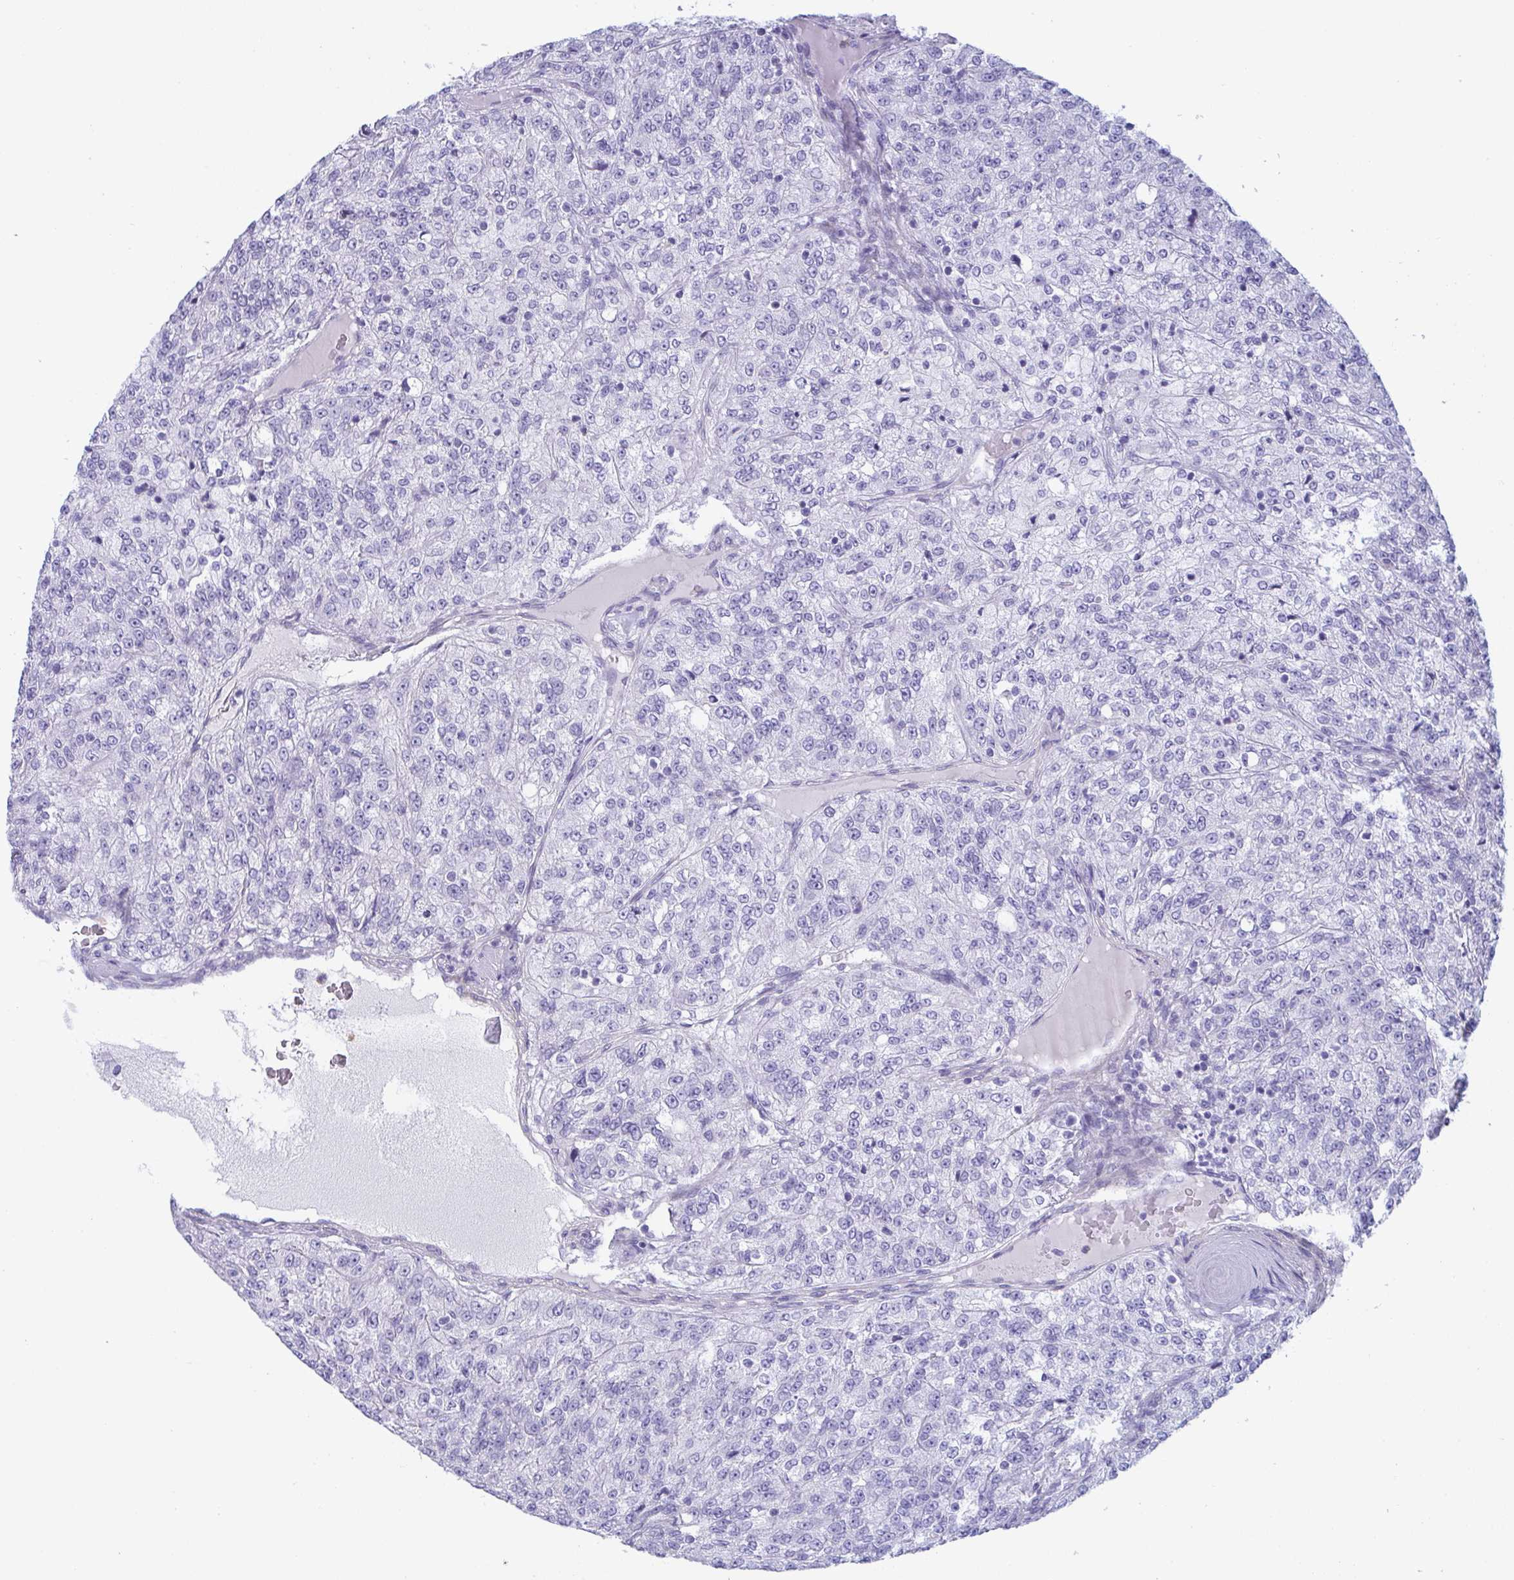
{"staining": {"intensity": "negative", "quantity": "none", "location": "none"}, "tissue": "renal cancer", "cell_type": "Tumor cells", "image_type": "cancer", "snomed": [{"axis": "morphology", "description": "Adenocarcinoma, NOS"}, {"axis": "topography", "description": "Kidney"}], "caption": "The immunohistochemistry (IHC) micrograph has no significant expression in tumor cells of adenocarcinoma (renal) tissue.", "gene": "CEP170B", "patient": {"sex": "female", "age": 63}}